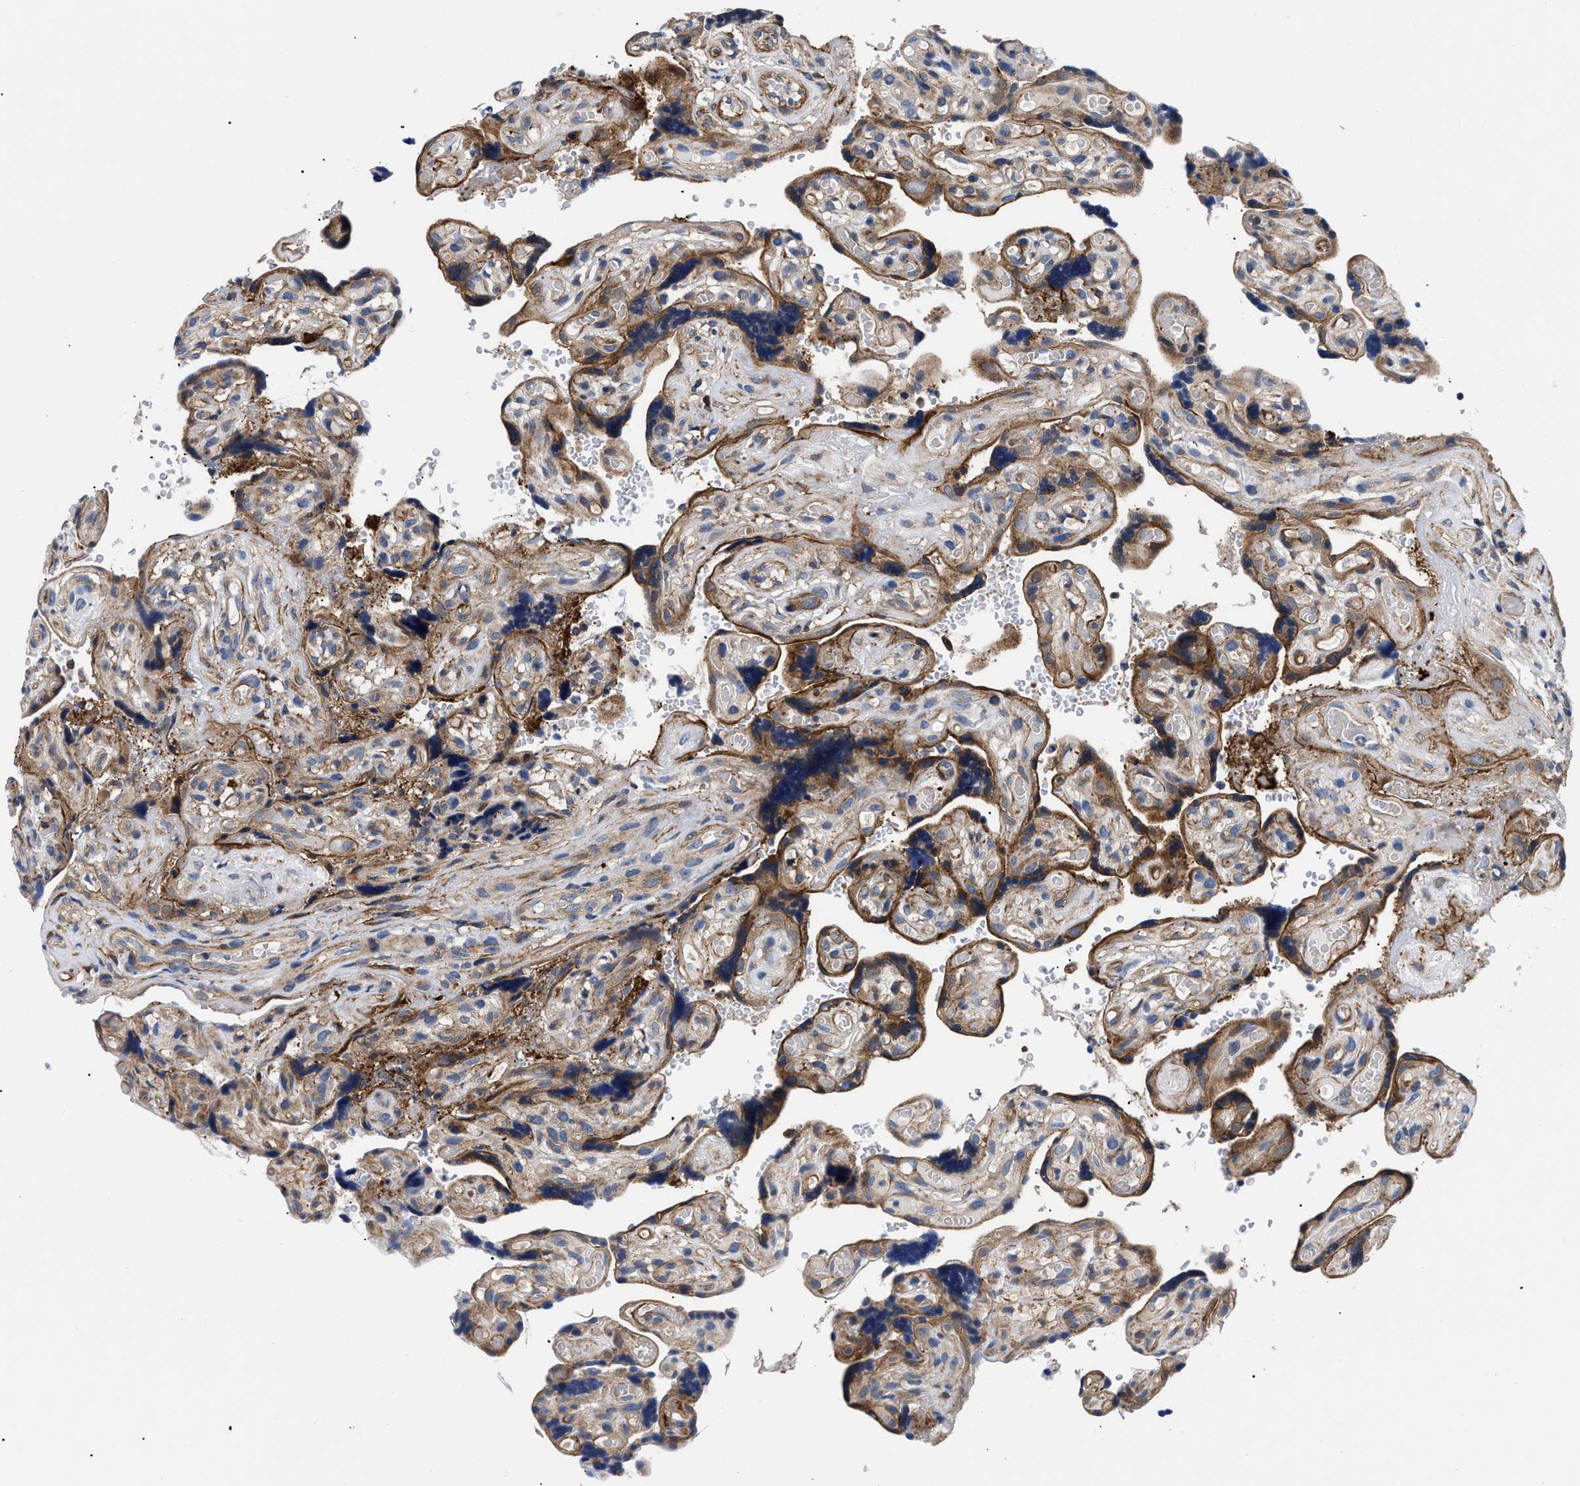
{"staining": {"intensity": "weak", "quantity": ">75%", "location": "cytoplasmic/membranous"}, "tissue": "placenta", "cell_type": "Decidual cells", "image_type": "normal", "snomed": [{"axis": "morphology", "description": "Normal tissue, NOS"}, {"axis": "topography", "description": "Placenta"}], "caption": "Placenta stained for a protein (brown) shows weak cytoplasmic/membranous positive positivity in about >75% of decidual cells.", "gene": "SPAST", "patient": {"sex": "female", "age": 30}}